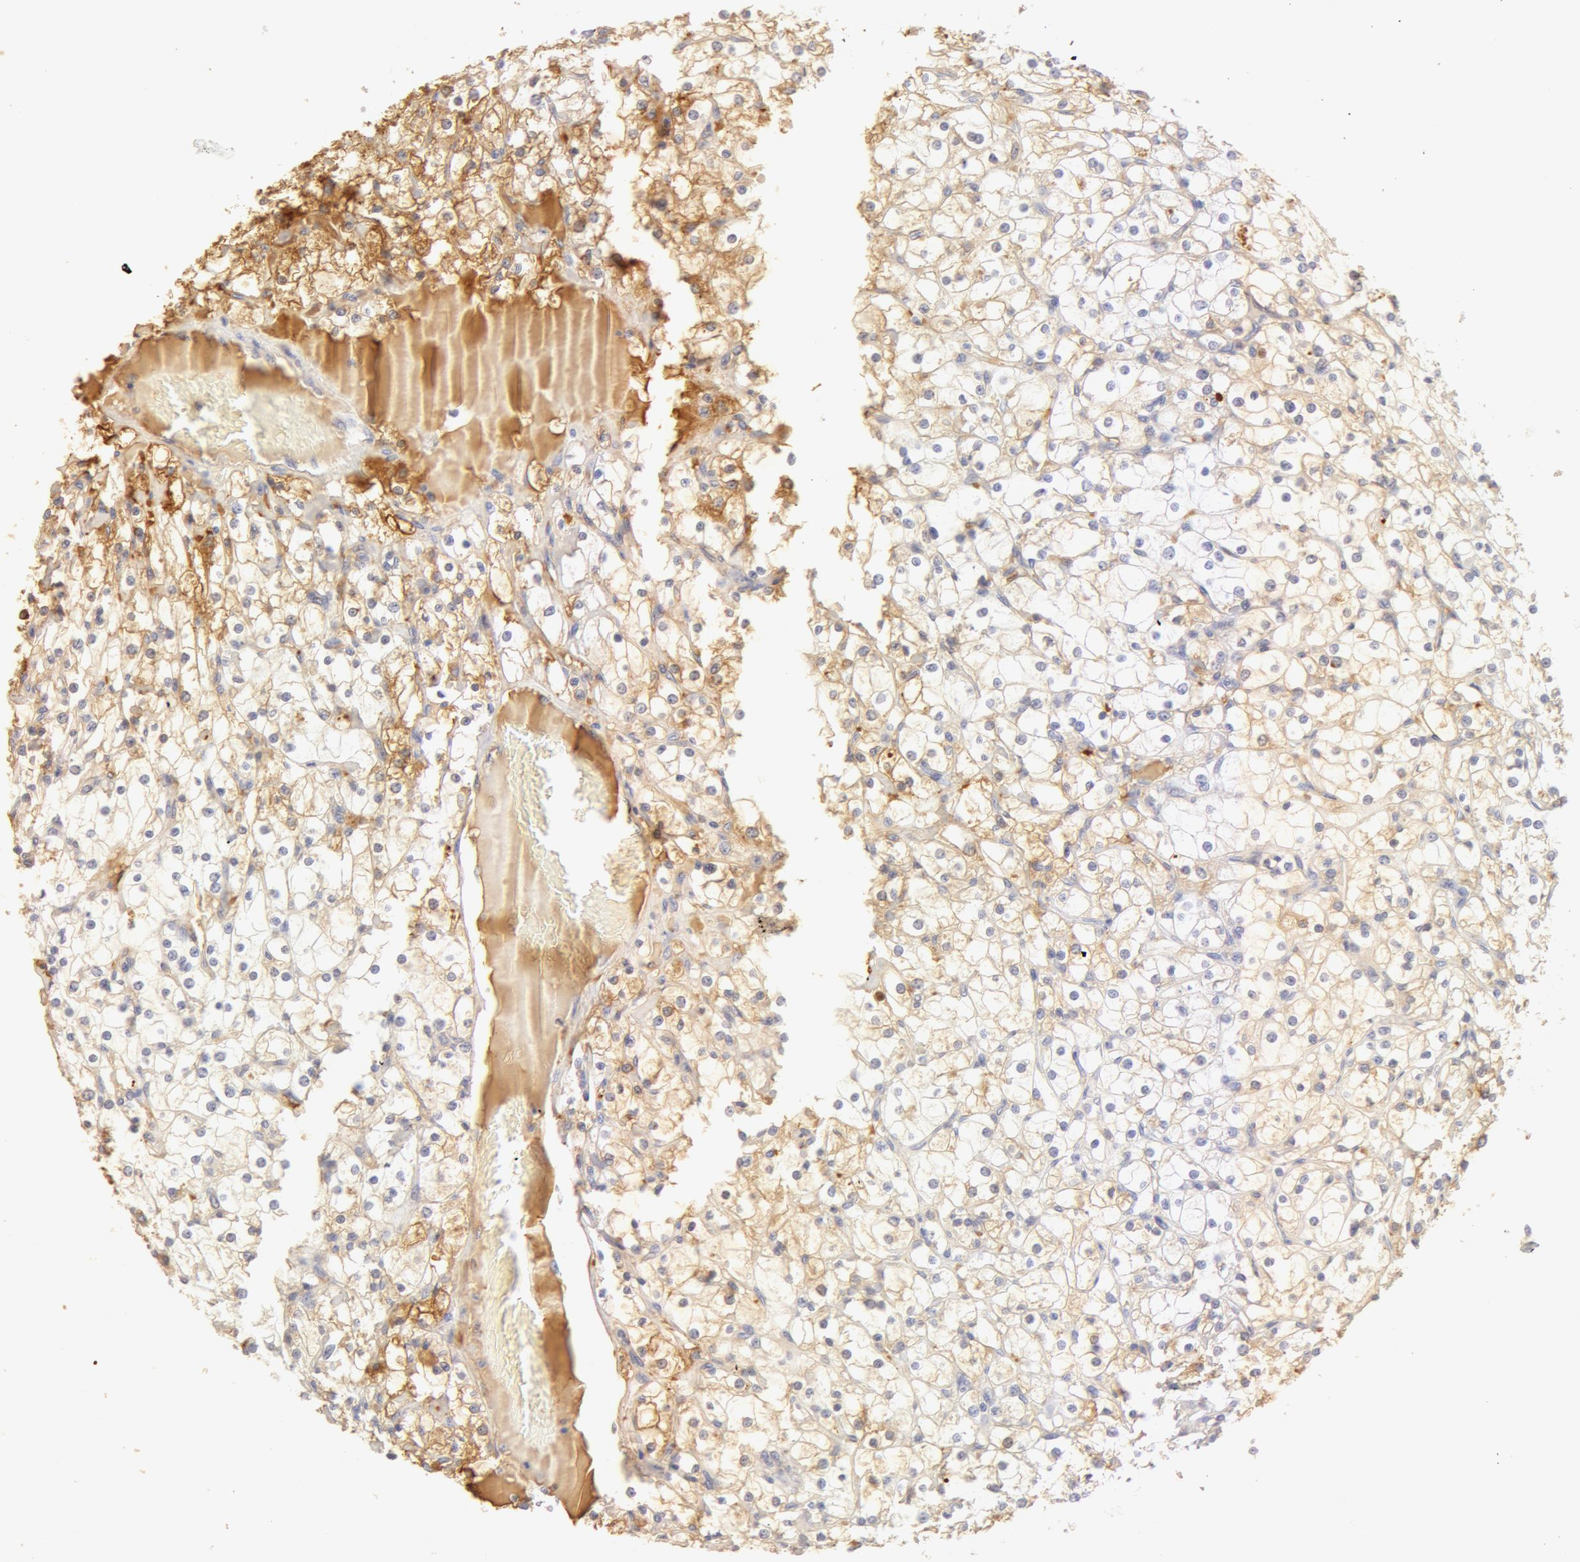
{"staining": {"intensity": "negative", "quantity": "none", "location": "none"}, "tissue": "renal cancer", "cell_type": "Tumor cells", "image_type": "cancer", "snomed": [{"axis": "morphology", "description": "Adenocarcinoma, NOS"}, {"axis": "topography", "description": "Kidney"}], "caption": "Immunohistochemistry of human renal cancer reveals no positivity in tumor cells.", "gene": "TF", "patient": {"sex": "female", "age": 73}}